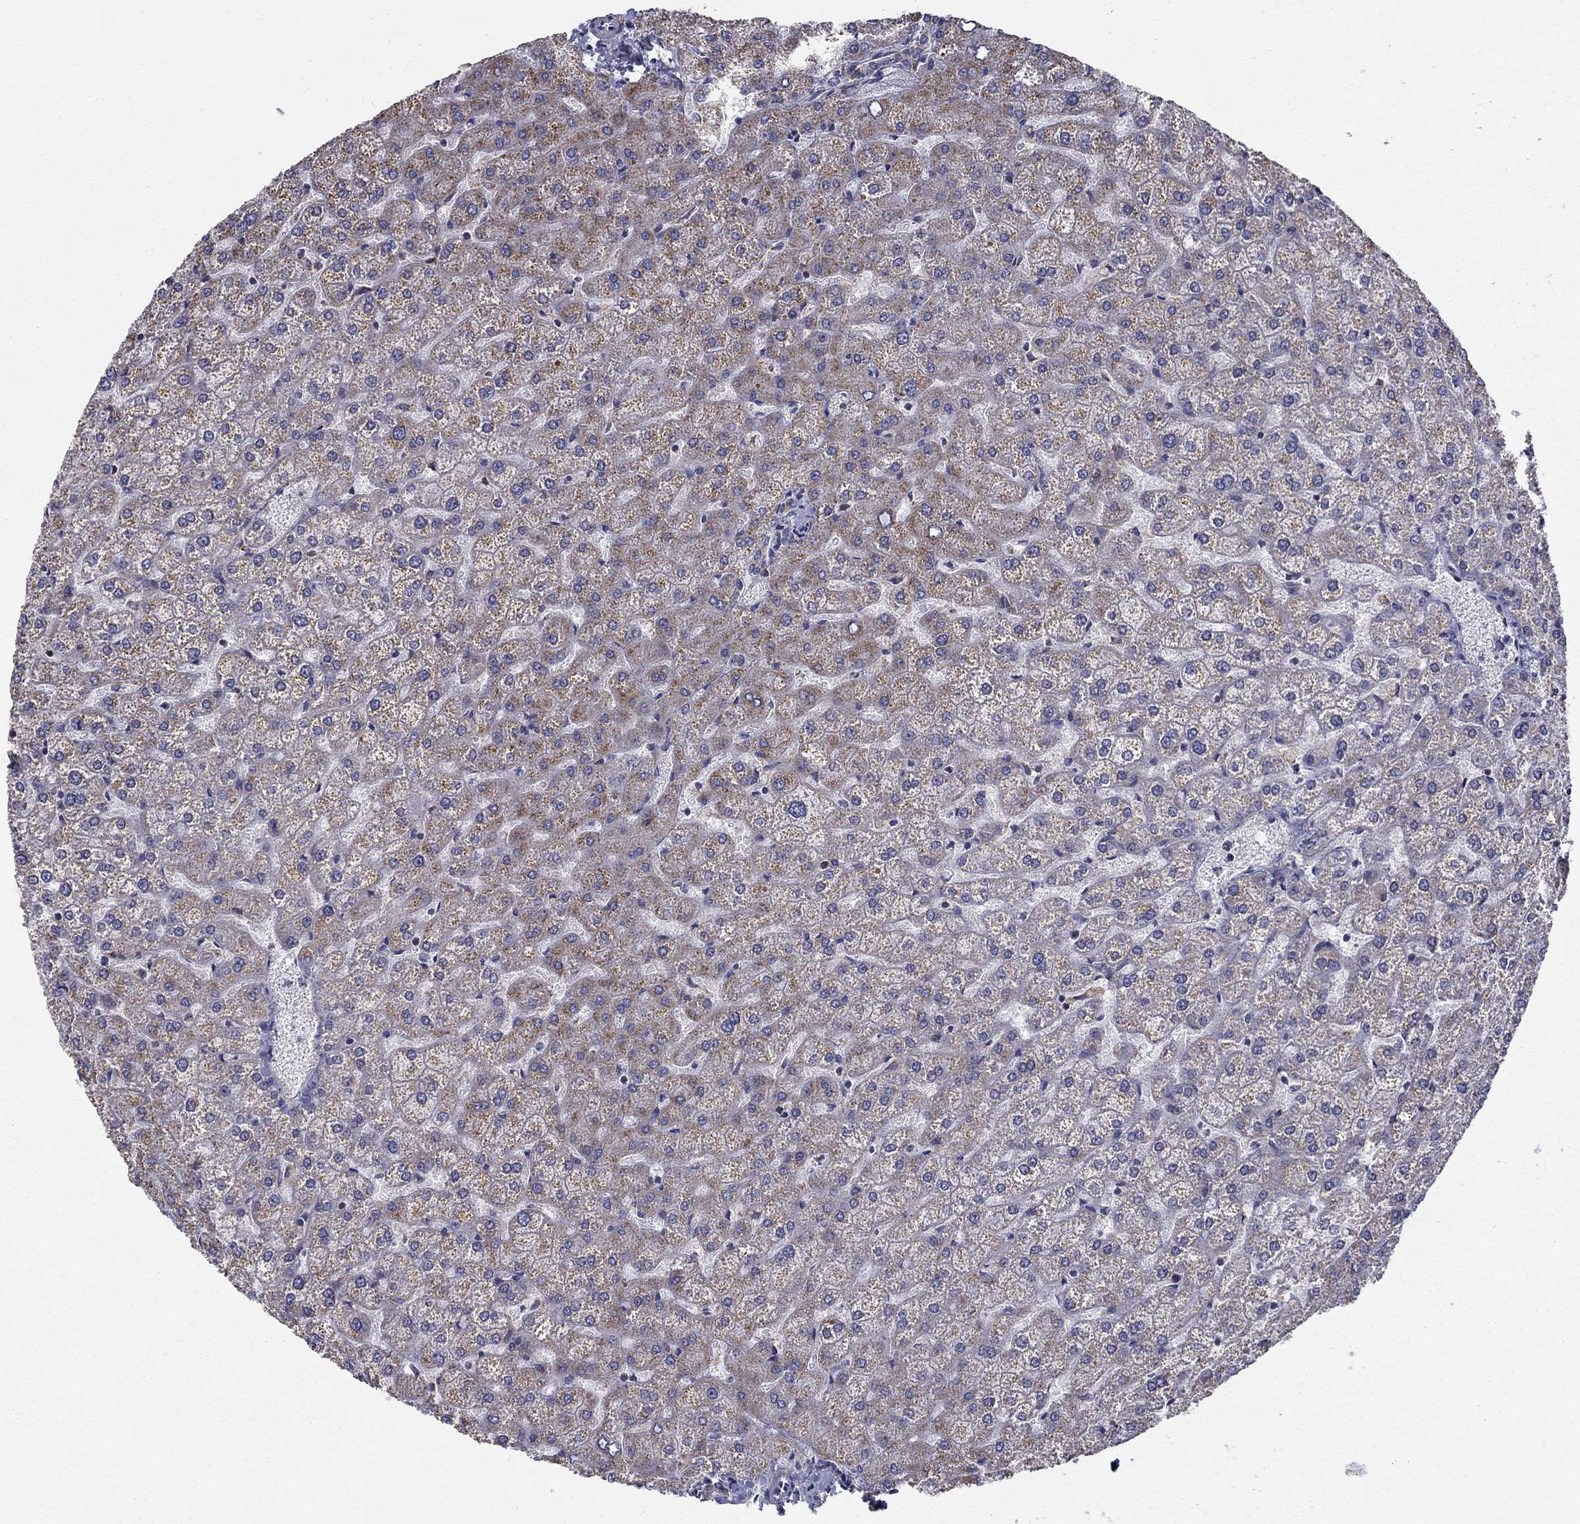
{"staining": {"intensity": "negative", "quantity": "none", "location": "none"}, "tissue": "liver", "cell_type": "Cholangiocytes", "image_type": "normal", "snomed": [{"axis": "morphology", "description": "Normal tissue, NOS"}, {"axis": "topography", "description": "Liver"}], "caption": "A high-resolution image shows immunohistochemistry staining of normal liver, which displays no significant staining in cholangiocytes.", "gene": "NME5", "patient": {"sex": "female", "age": 32}}